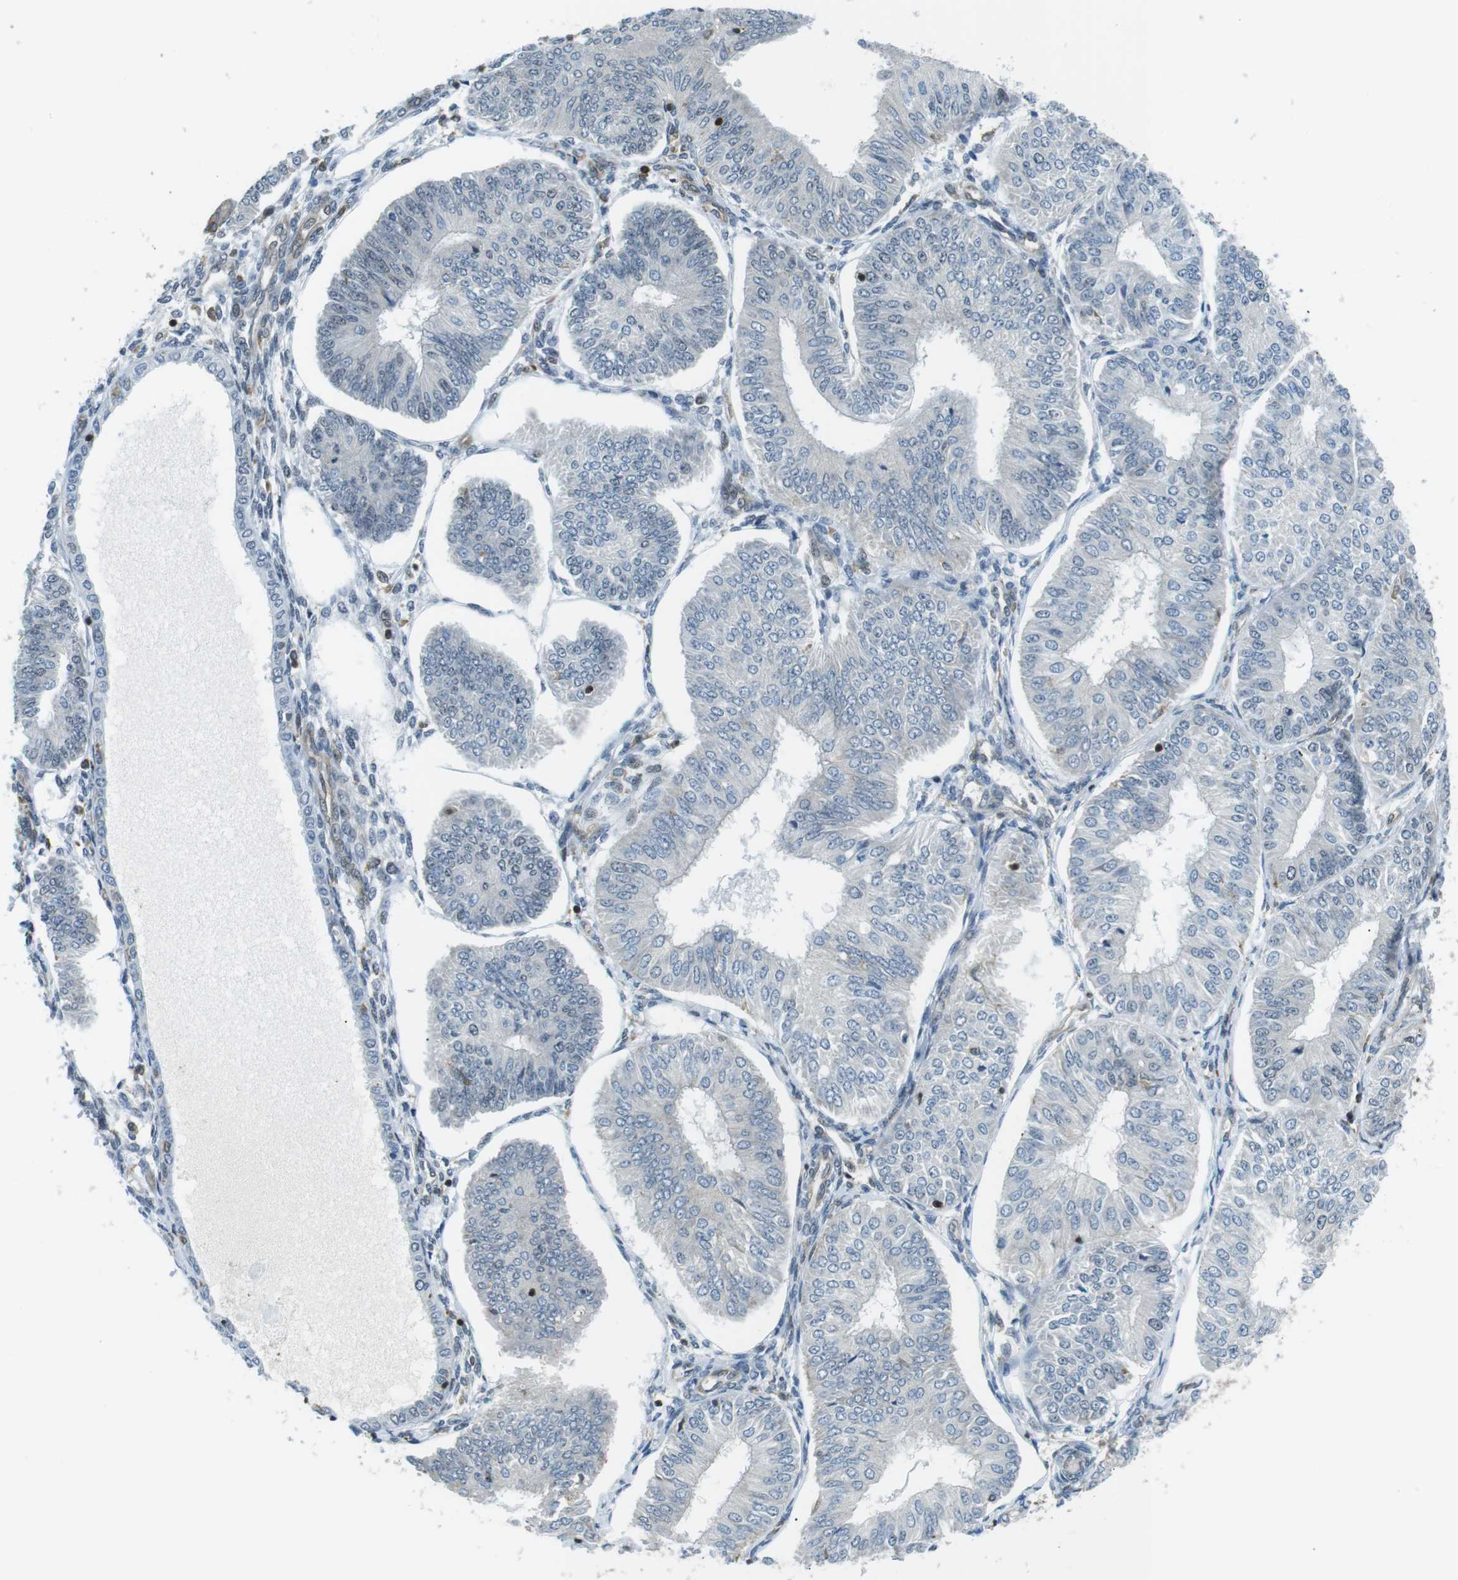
{"staining": {"intensity": "negative", "quantity": "none", "location": "none"}, "tissue": "endometrial cancer", "cell_type": "Tumor cells", "image_type": "cancer", "snomed": [{"axis": "morphology", "description": "Adenocarcinoma, NOS"}, {"axis": "topography", "description": "Endometrium"}], "caption": "Immunohistochemistry (IHC) histopathology image of endometrial cancer stained for a protein (brown), which exhibits no positivity in tumor cells.", "gene": "STK10", "patient": {"sex": "female", "age": 58}}